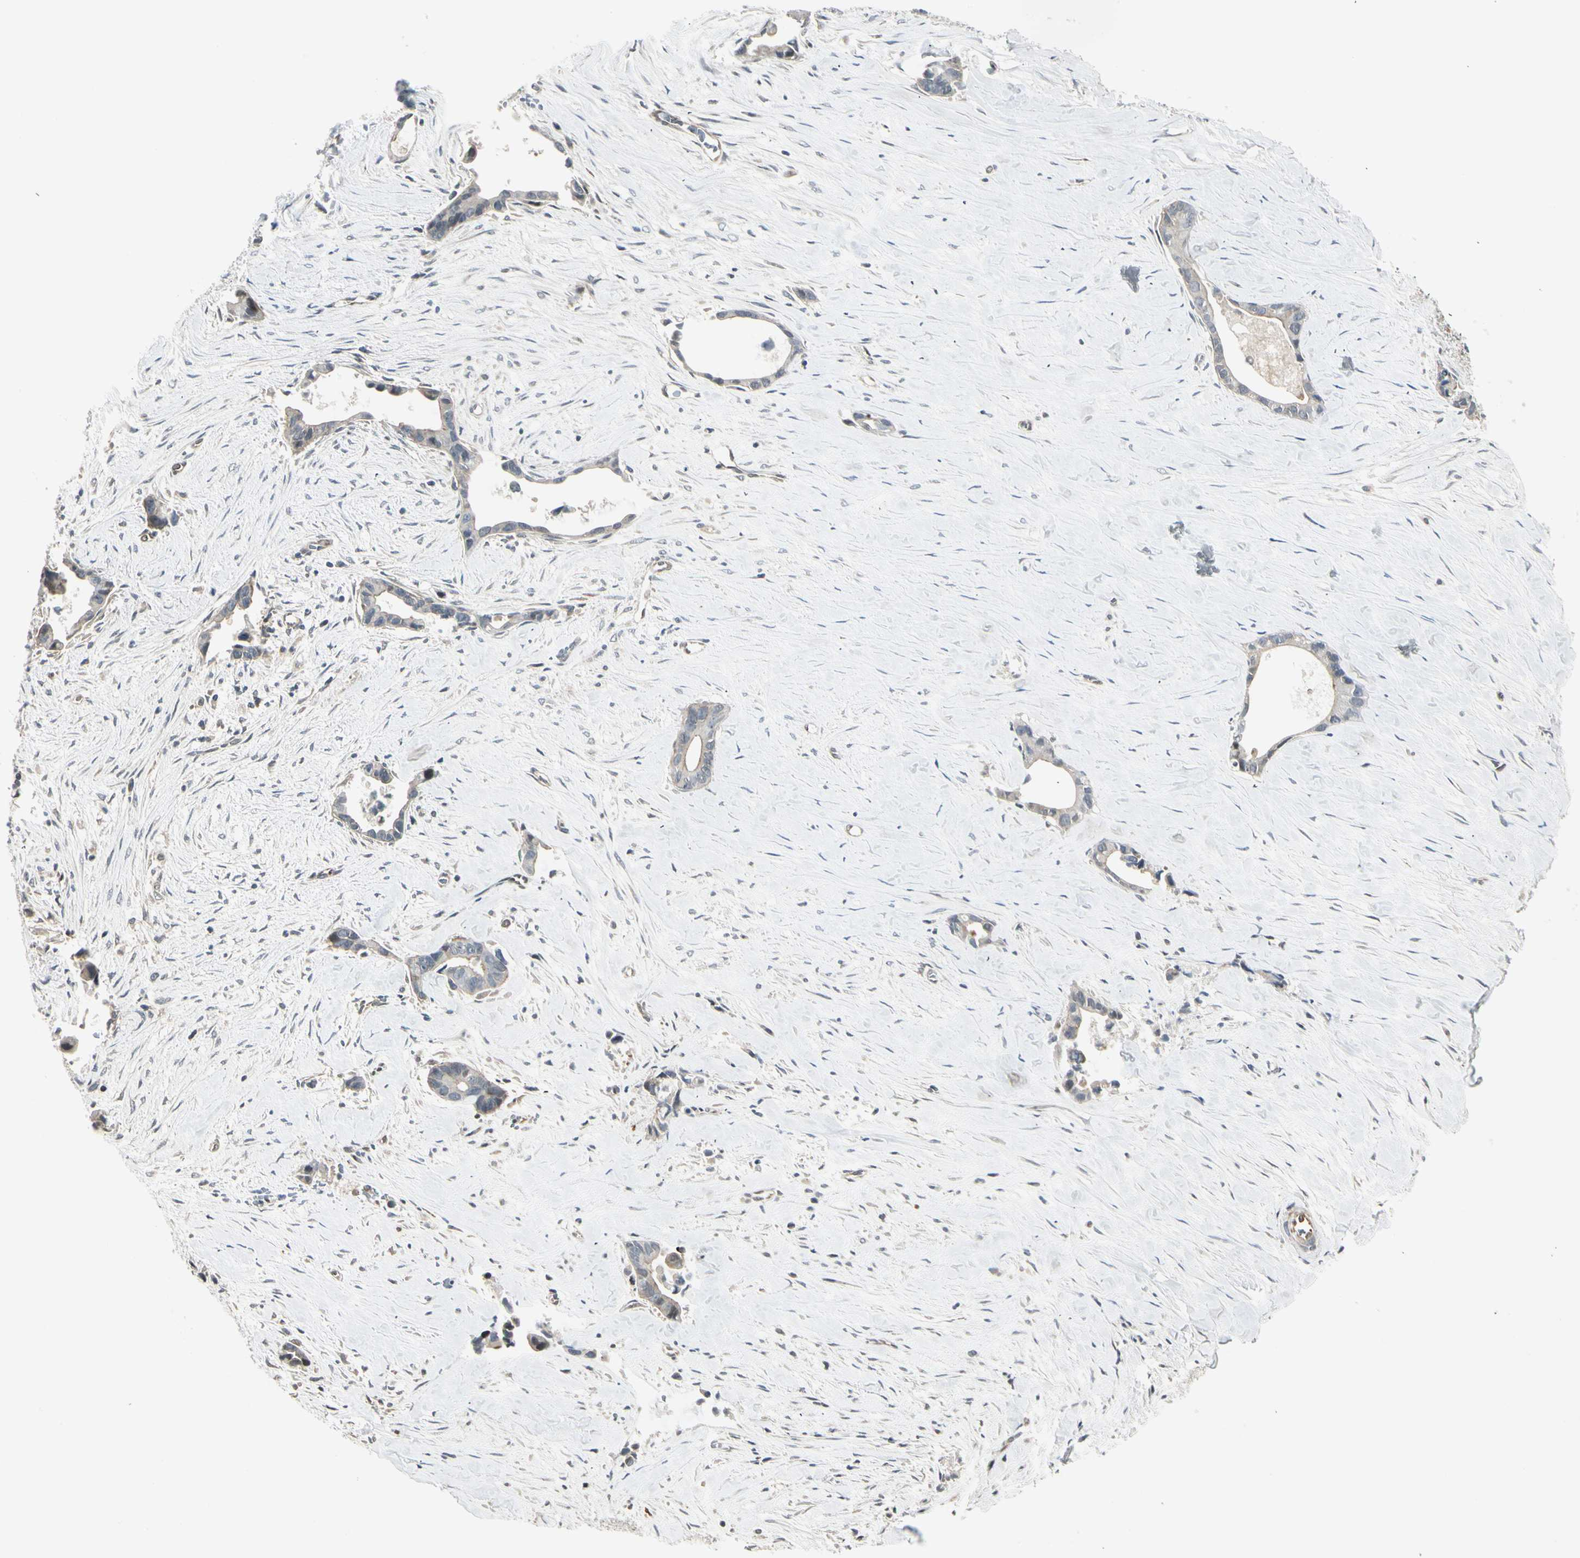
{"staining": {"intensity": "weak", "quantity": "25%-75%", "location": "cytoplasmic/membranous"}, "tissue": "liver cancer", "cell_type": "Tumor cells", "image_type": "cancer", "snomed": [{"axis": "morphology", "description": "Cholangiocarcinoma"}, {"axis": "topography", "description": "Liver"}], "caption": "Protein staining of liver cholangiocarcinoma tissue reveals weak cytoplasmic/membranous staining in about 25%-75% of tumor cells. (DAB (3,3'-diaminobenzidine) = brown stain, brightfield microscopy at high magnification).", "gene": "SVBP", "patient": {"sex": "female", "age": 55}}